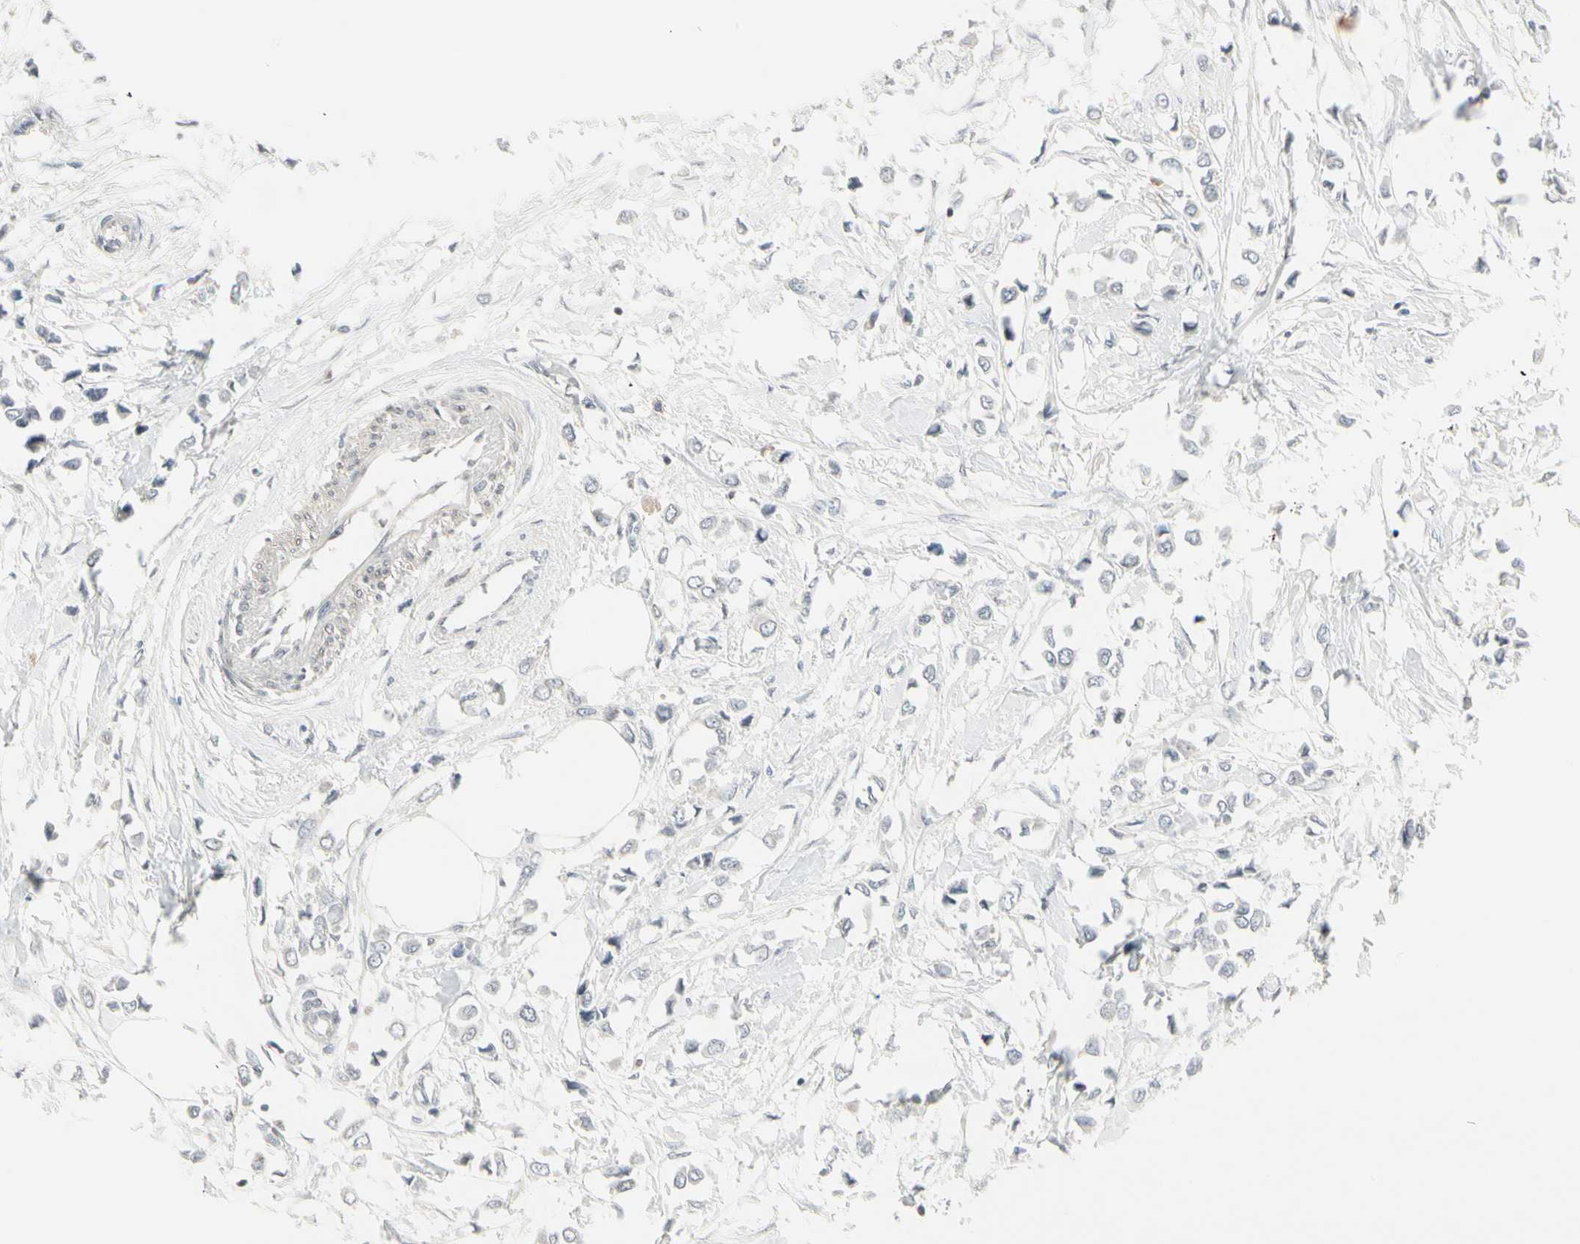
{"staining": {"intensity": "negative", "quantity": "none", "location": "none"}, "tissue": "breast cancer", "cell_type": "Tumor cells", "image_type": "cancer", "snomed": [{"axis": "morphology", "description": "Lobular carcinoma"}, {"axis": "topography", "description": "Breast"}], "caption": "Micrograph shows no significant protein positivity in tumor cells of breast lobular carcinoma.", "gene": "DMPK", "patient": {"sex": "female", "age": 51}}